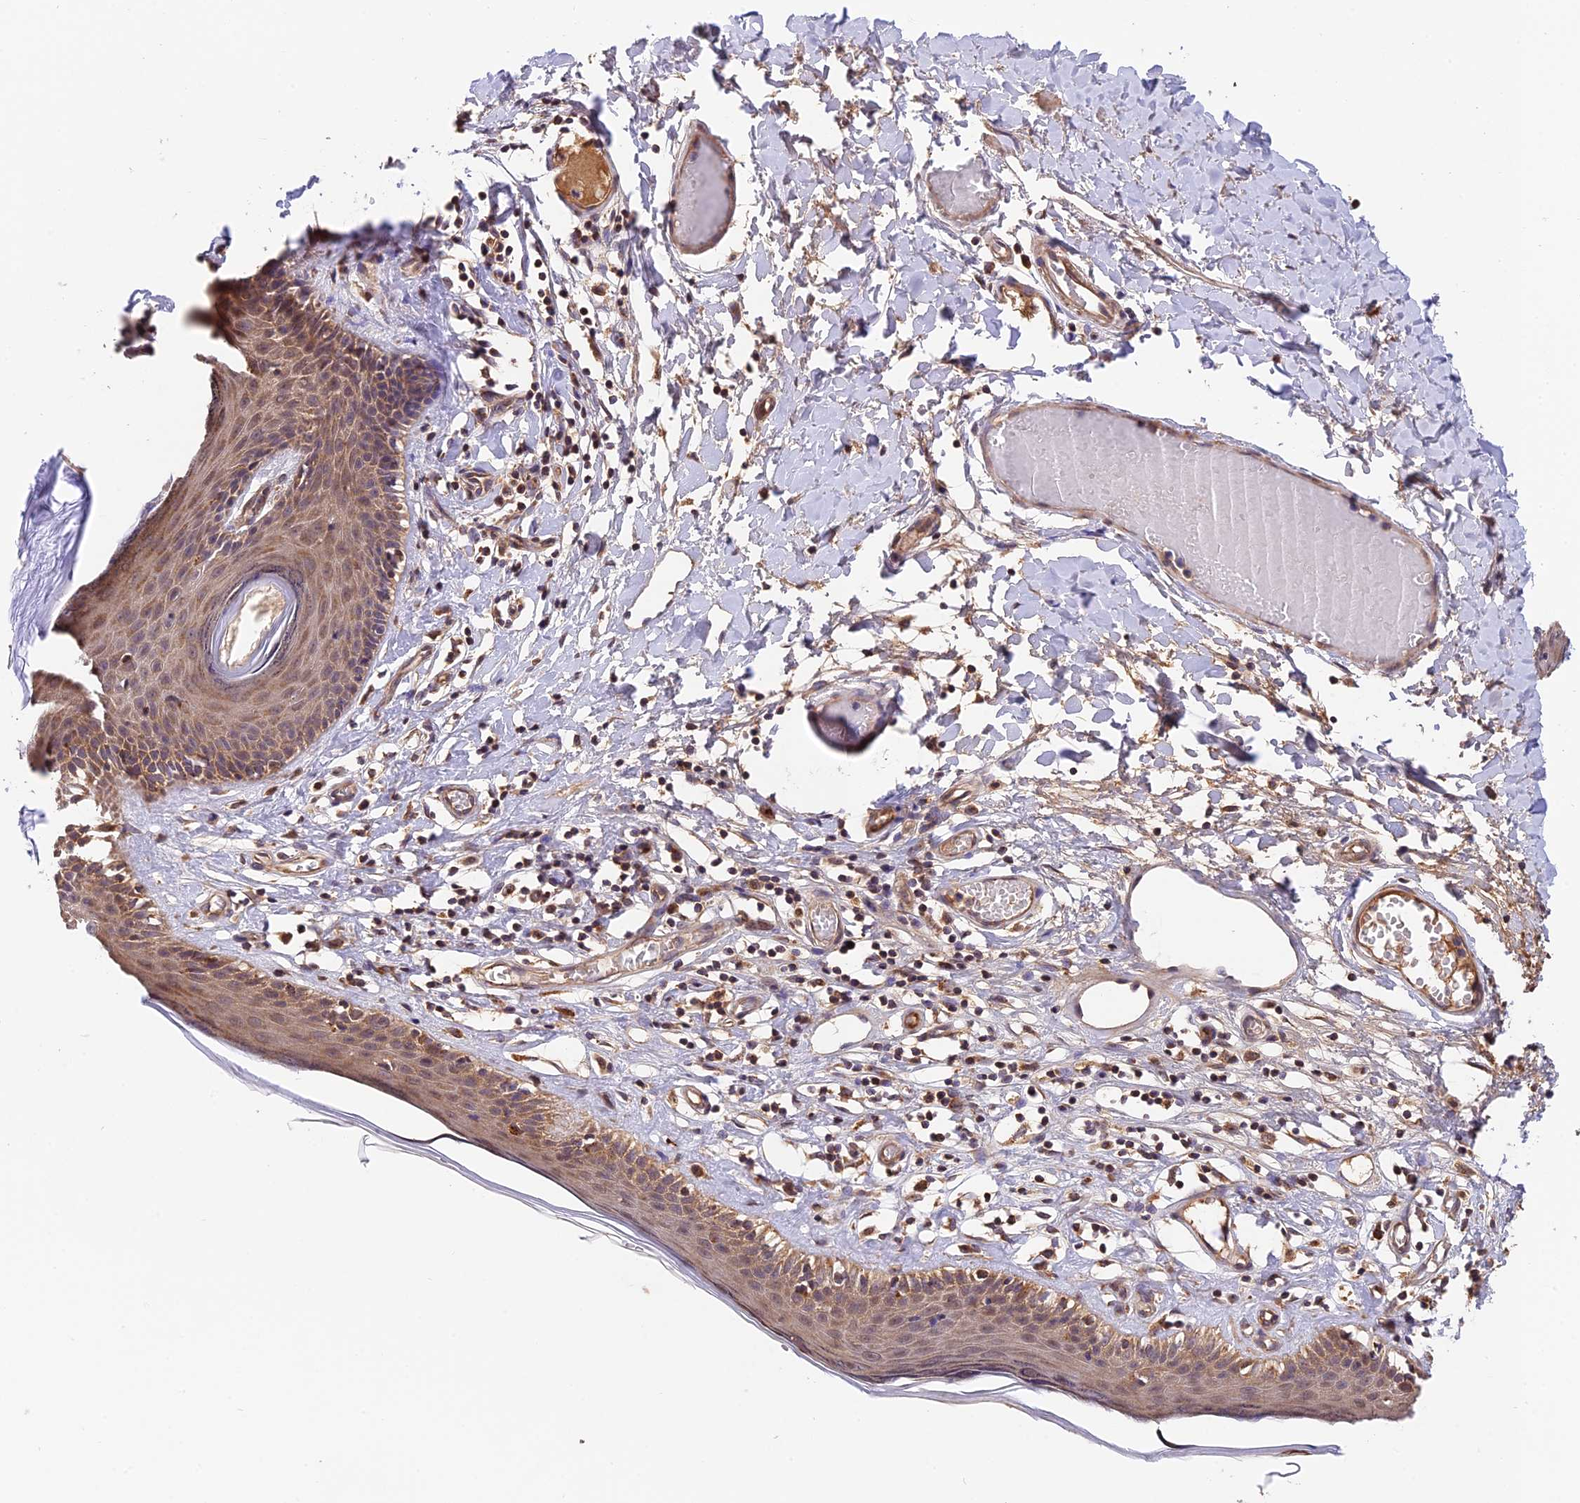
{"staining": {"intensity": "moderate", "quantity": "<25%", "location": "cytoplasmic/membranous"}, "tissue": "skin", "cell_type": "Epidermal cells", "image_type": "normal", "snomed": [{"axis": "morphology", "description": "Normal tissue, NOS"}, {"axis": "topography", "description": "Adipose tissue"}, {"axis": "topography", "description": "Vascular tissue"}, {"axis": "topography", "description": "Vulva"}, {"axis": "topography", "description": "Peripheral nerve tissue"}], "caption": "Normal skin was stained to show a protein in brown. There is low levels of moderate cytoplasmic/membranous staining in about <25% of epidermal cells. The protein is stained brown, and the nuclei are stained in blue (DAB IHC with brightfield microscopy, high magnification).", "gene": "MNS1", "patient": {"sex": "female", "age": 86}}